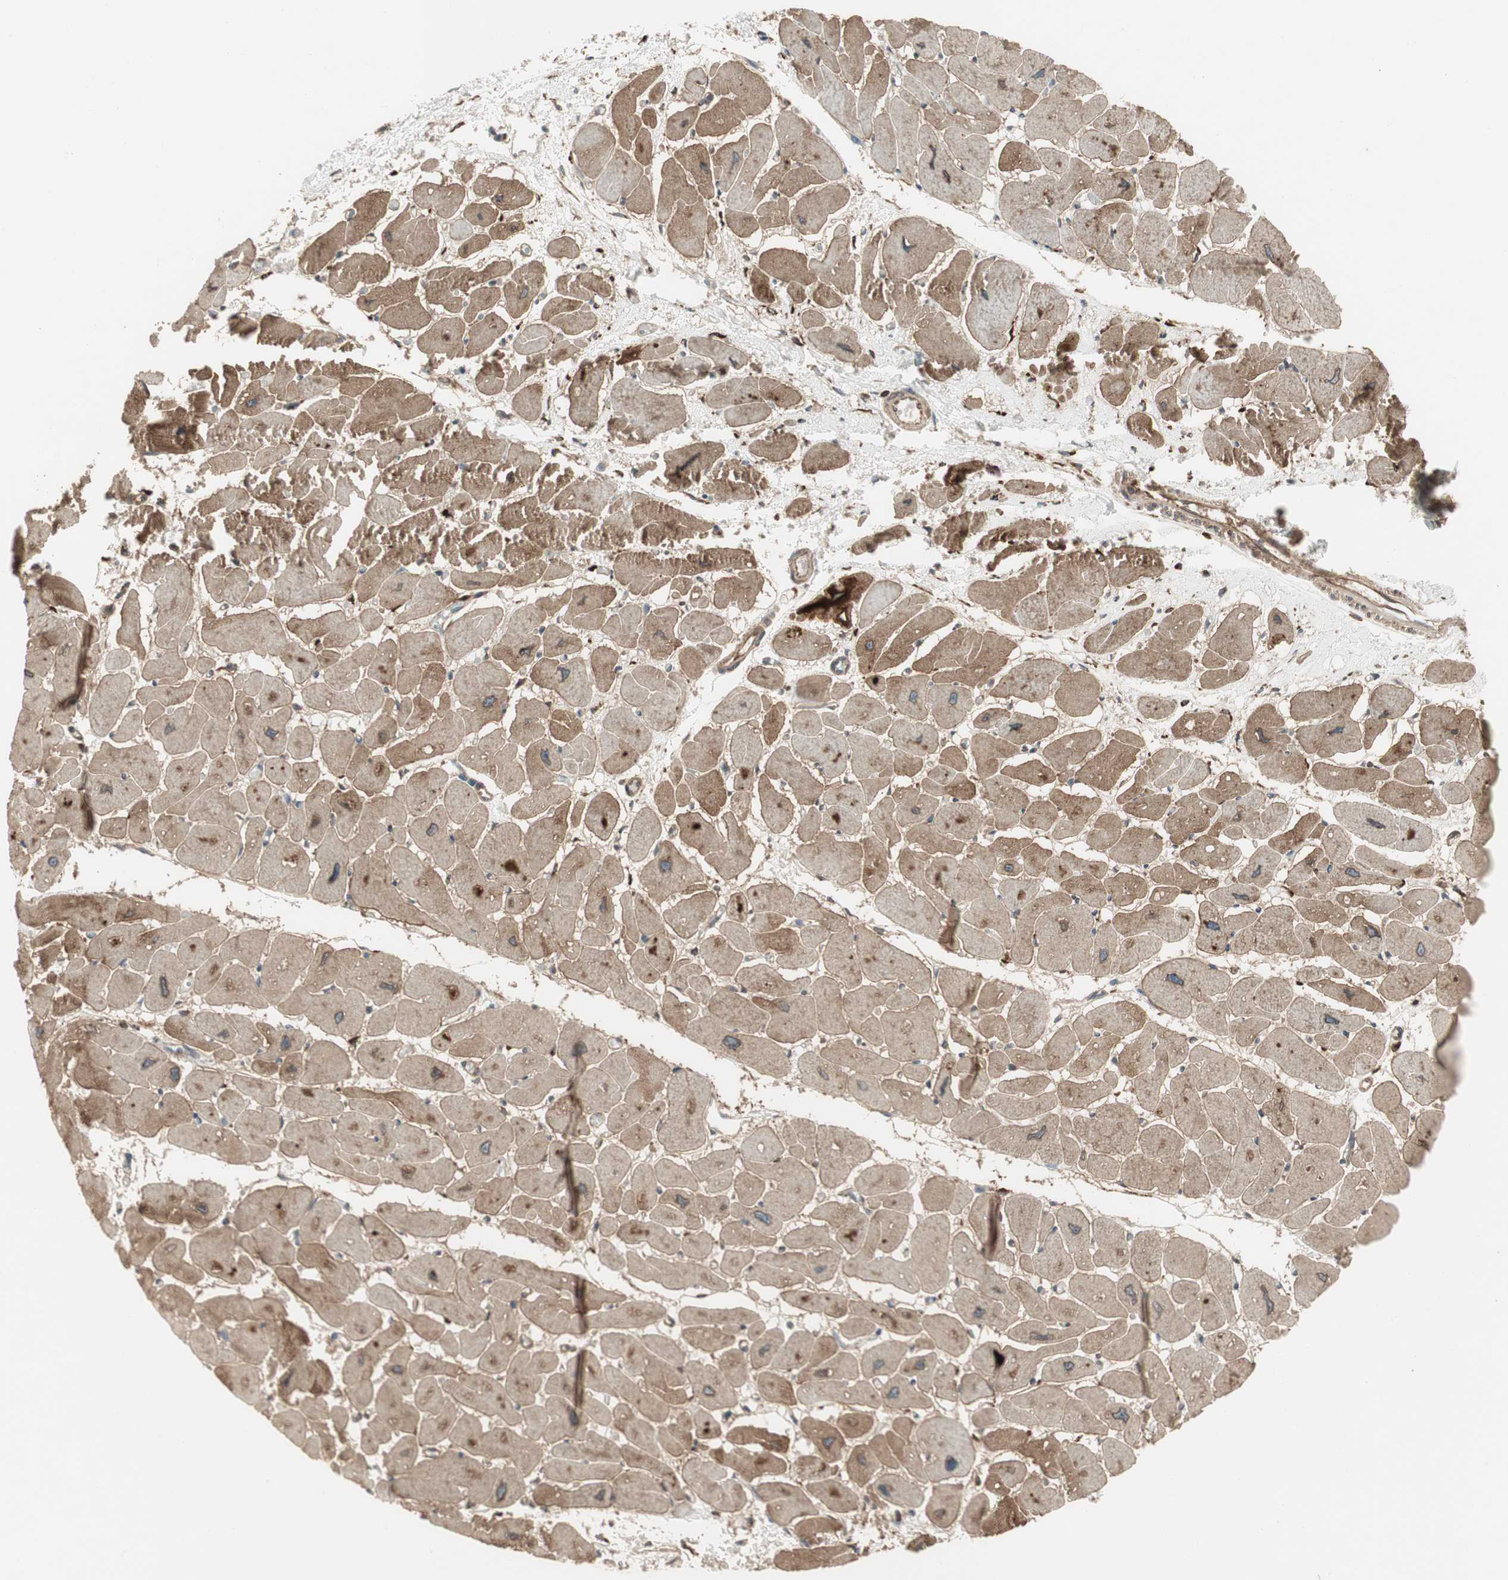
{"staining": {"intensity": "moderate", "quantity": ">75%", "location": "cytoplasmic/membranous"}, "tissue": "heart muscle", "cell_type": "Cardiomyocytes", "image_type": "normal", "snomed": [{"axis": "morphology", "description": "Normal tissue, NOS"}, {"axis": "topography", "description": "Heart"}], "caption": "Brown immunohistochemical staining in unremarkable human heart muscle demonstrates moderate cytoplasmic/membranous positivity in about >75% of cardiomyocytes.", "gene": "PRKG1", "patient": {"sex": "female", "age": 54}}